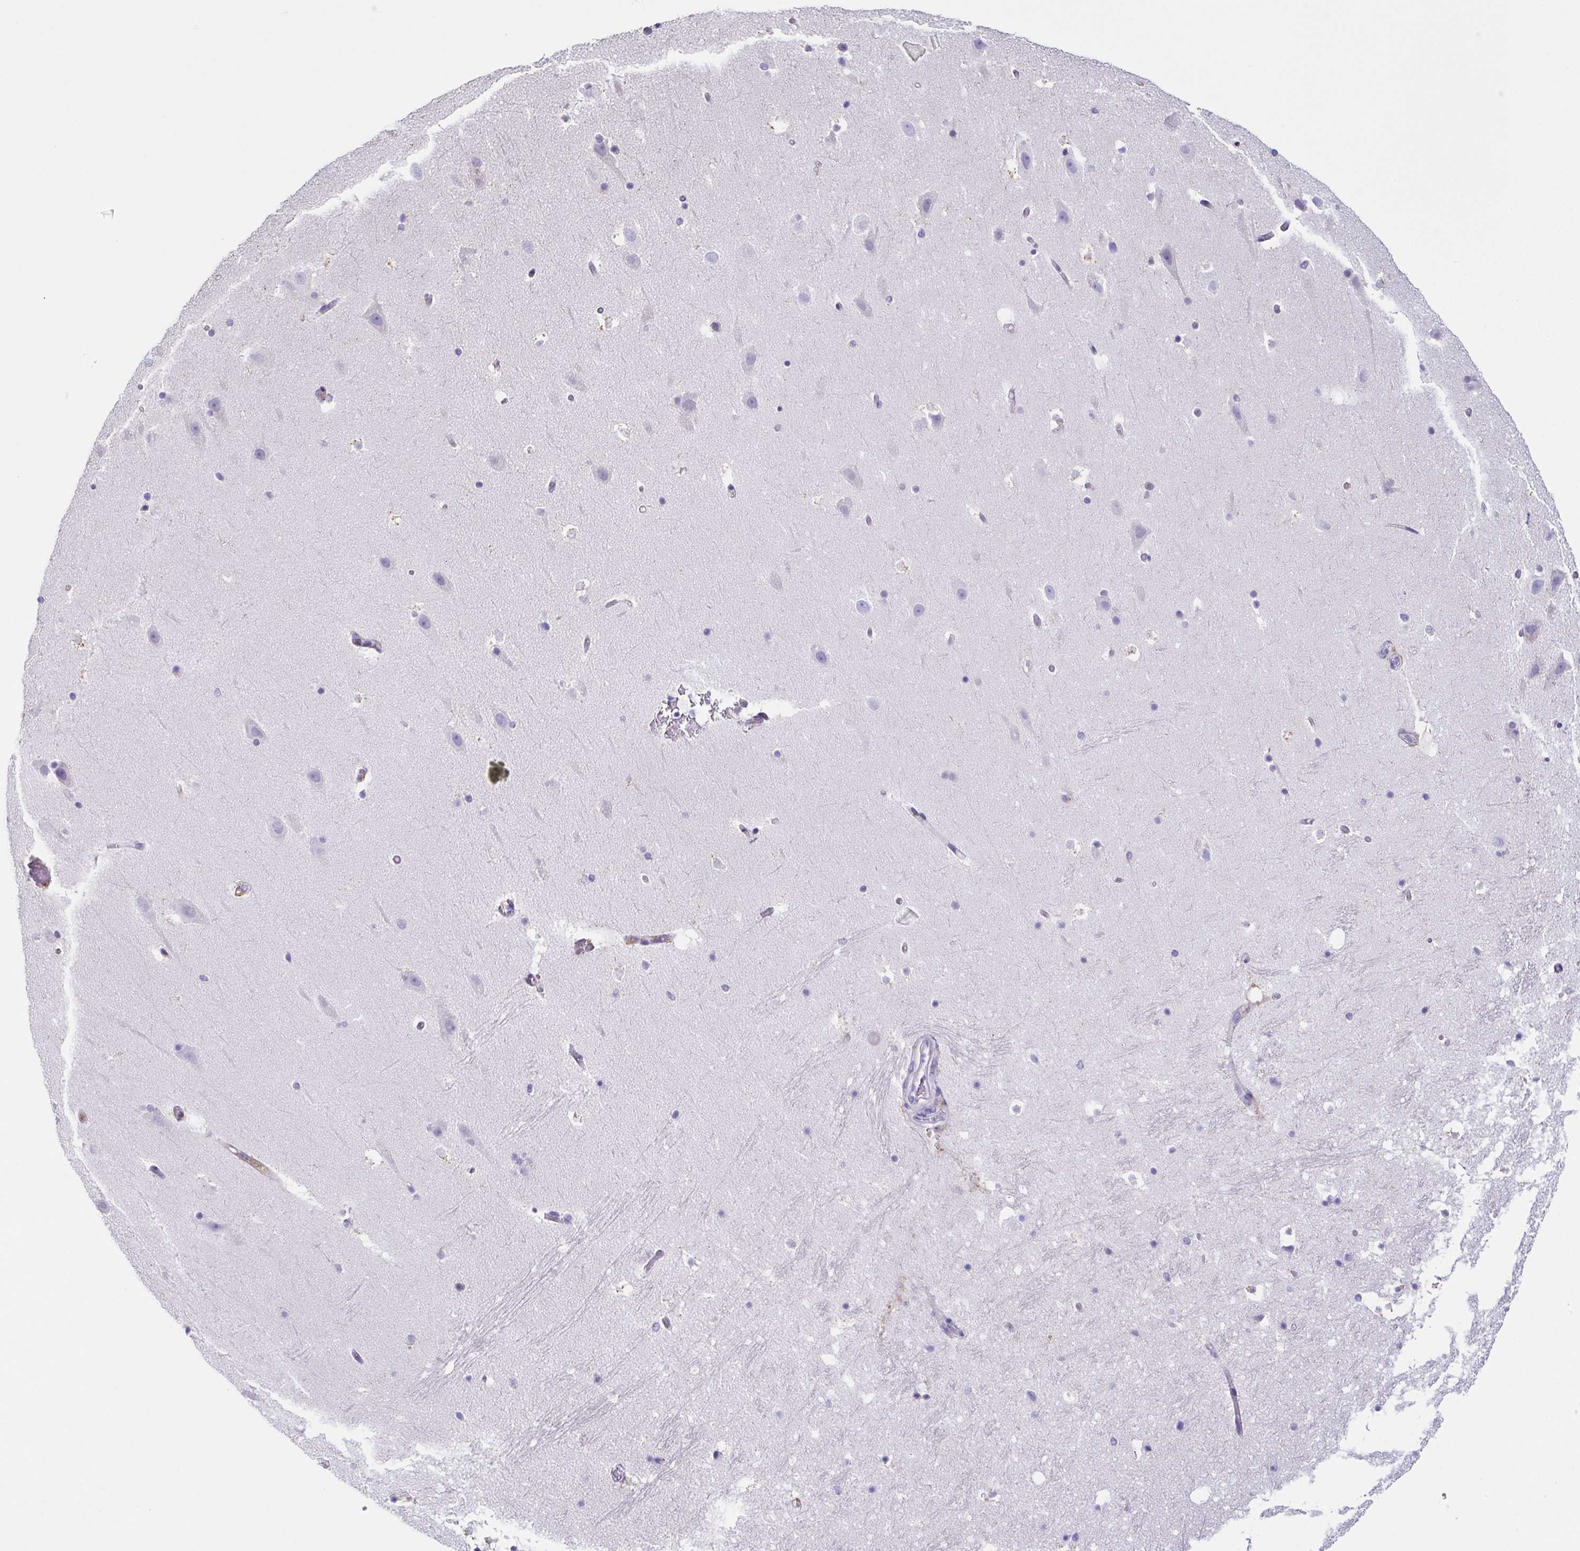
{"staining": {"intensity": "negative", "quantity": "none", "location": "none"}, "tissue": "hippocampus", "cell_type": "Glial cells", "image_type": "normal", "snomed": [{"axis": "morphology", "description": "Normal tissue, NOS"}, {"axis": "topography", "description": "Hippocampus"}], "caption": "A high-resolution photomicrograph shows IHC staining of unremarkable hippocampus, which demonstrates no significant expression in glial cells.", "gene": "ANXA10", "patient": {"sex": "male", "age": 26}}